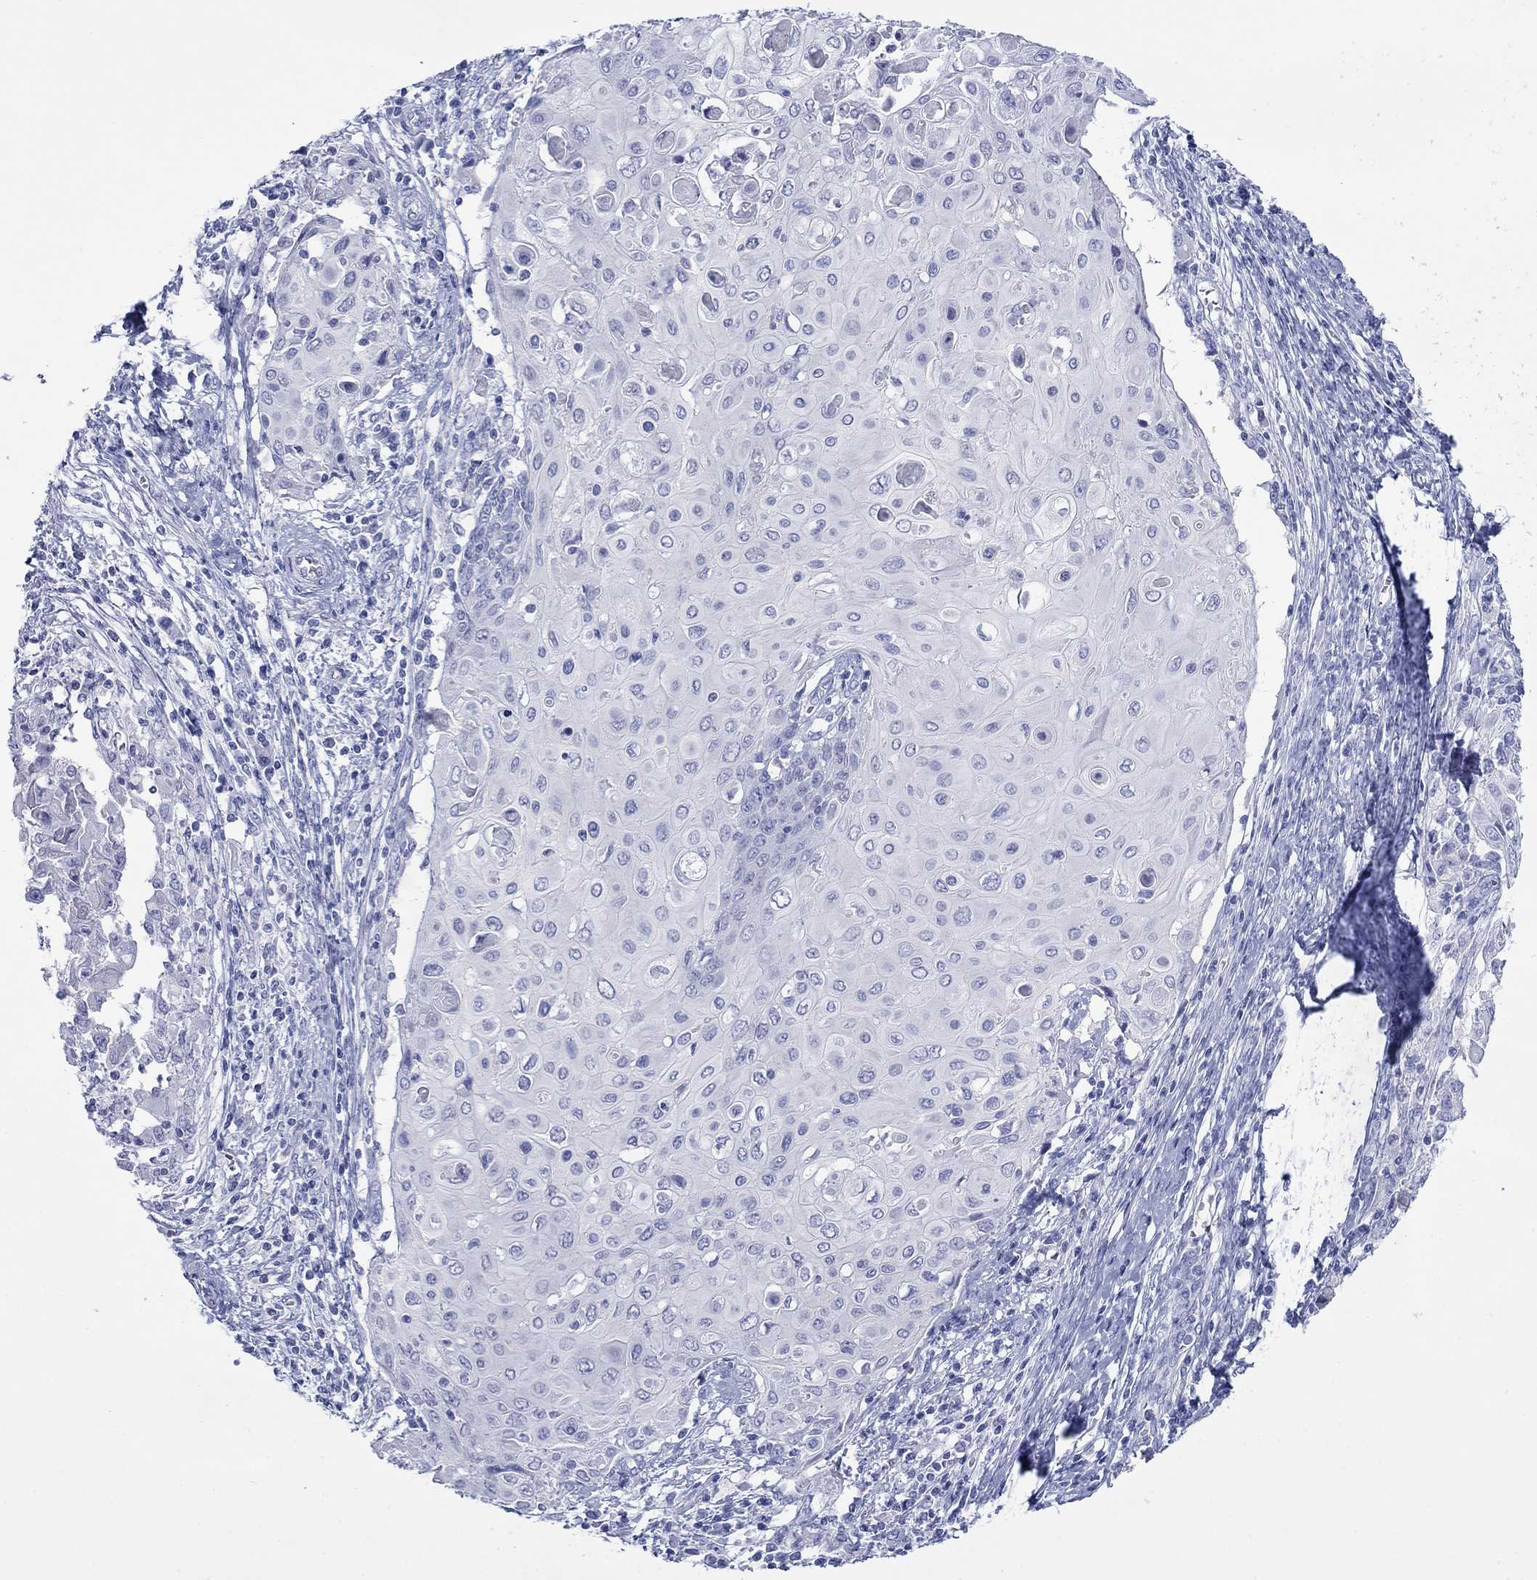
{"staining": {"intensity": "negative", "quantity": "none", "location": "none"}, "tissue": "cervical cancer", "cell_type": "Tumor cells", "image_type": "cancer", "snomed": [{"axis": "morphology", "description": "Squamous cell carcinoma, NOS"}, {"axis": "topography", "description": "Cervix"}], "caption": "The IHC photomicrograph has no significant positivity in tumor cells of cervical squamous cell carcinoma tissue.", "gene": "MLANA", "patient": {"sex": "female", "age": 39}}